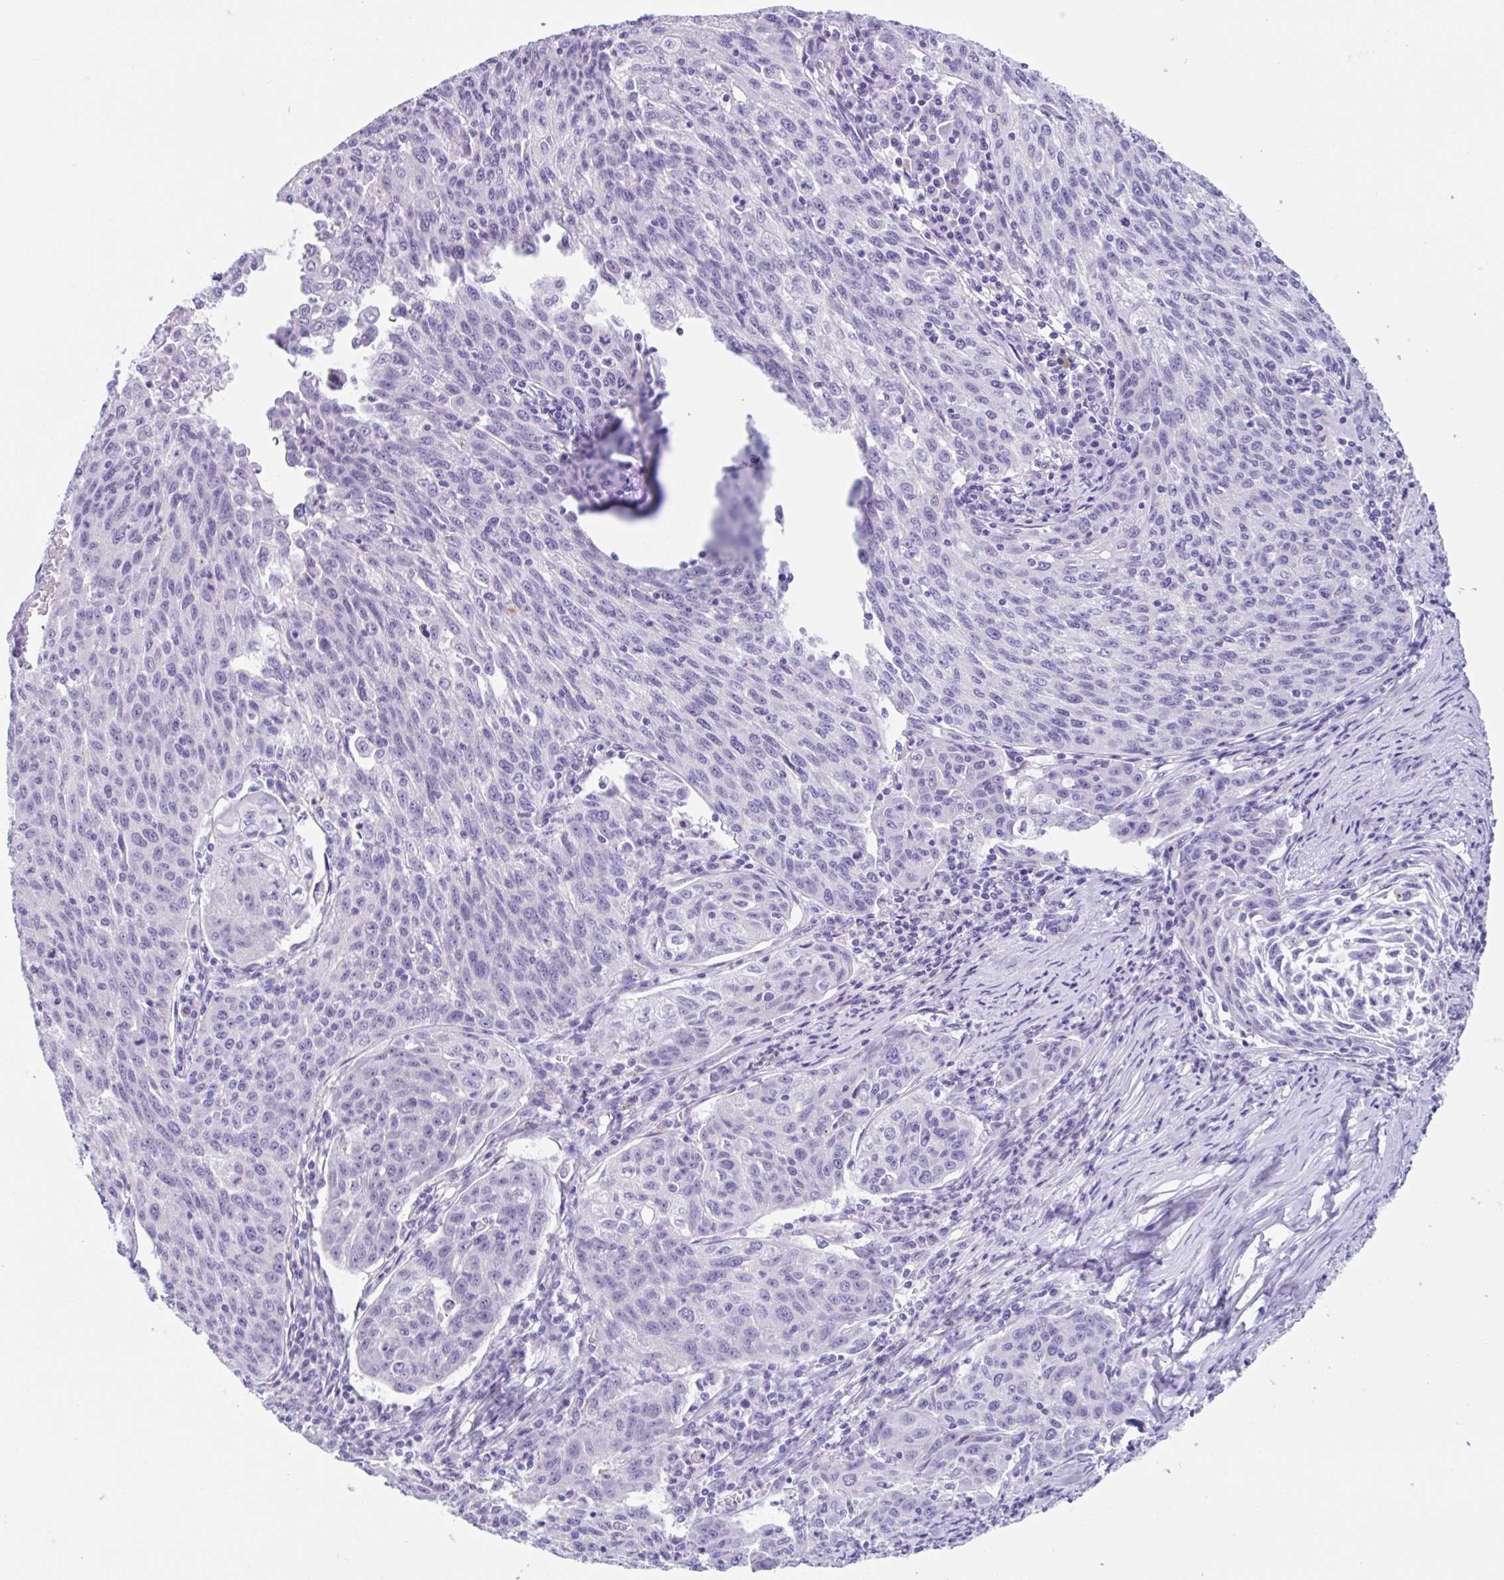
{"staining": {"intensity": "negative", "quantity": "none", "location": "none"}, "tissue": "lung cancer", "cell_type": "Tumor cells", "image_type": "cancer", "snomed": [{"axis": "morphology", "description": "Squamous cell carcinoma, NOS"}, {"axis": "morphology", "description": "Squamous cell carcinoma, metastatic, NOS"}, {"axis": "topography", "description": "Bronchus"}, {"axis": "topography", "description": "Lung"}], "caption": "A photomicrograph of lung cancer stained for a protein demonstrates no brown staining in tumor cells.", "gene": "OR6N2", "patient": {"sex": "male", "age": 62}}